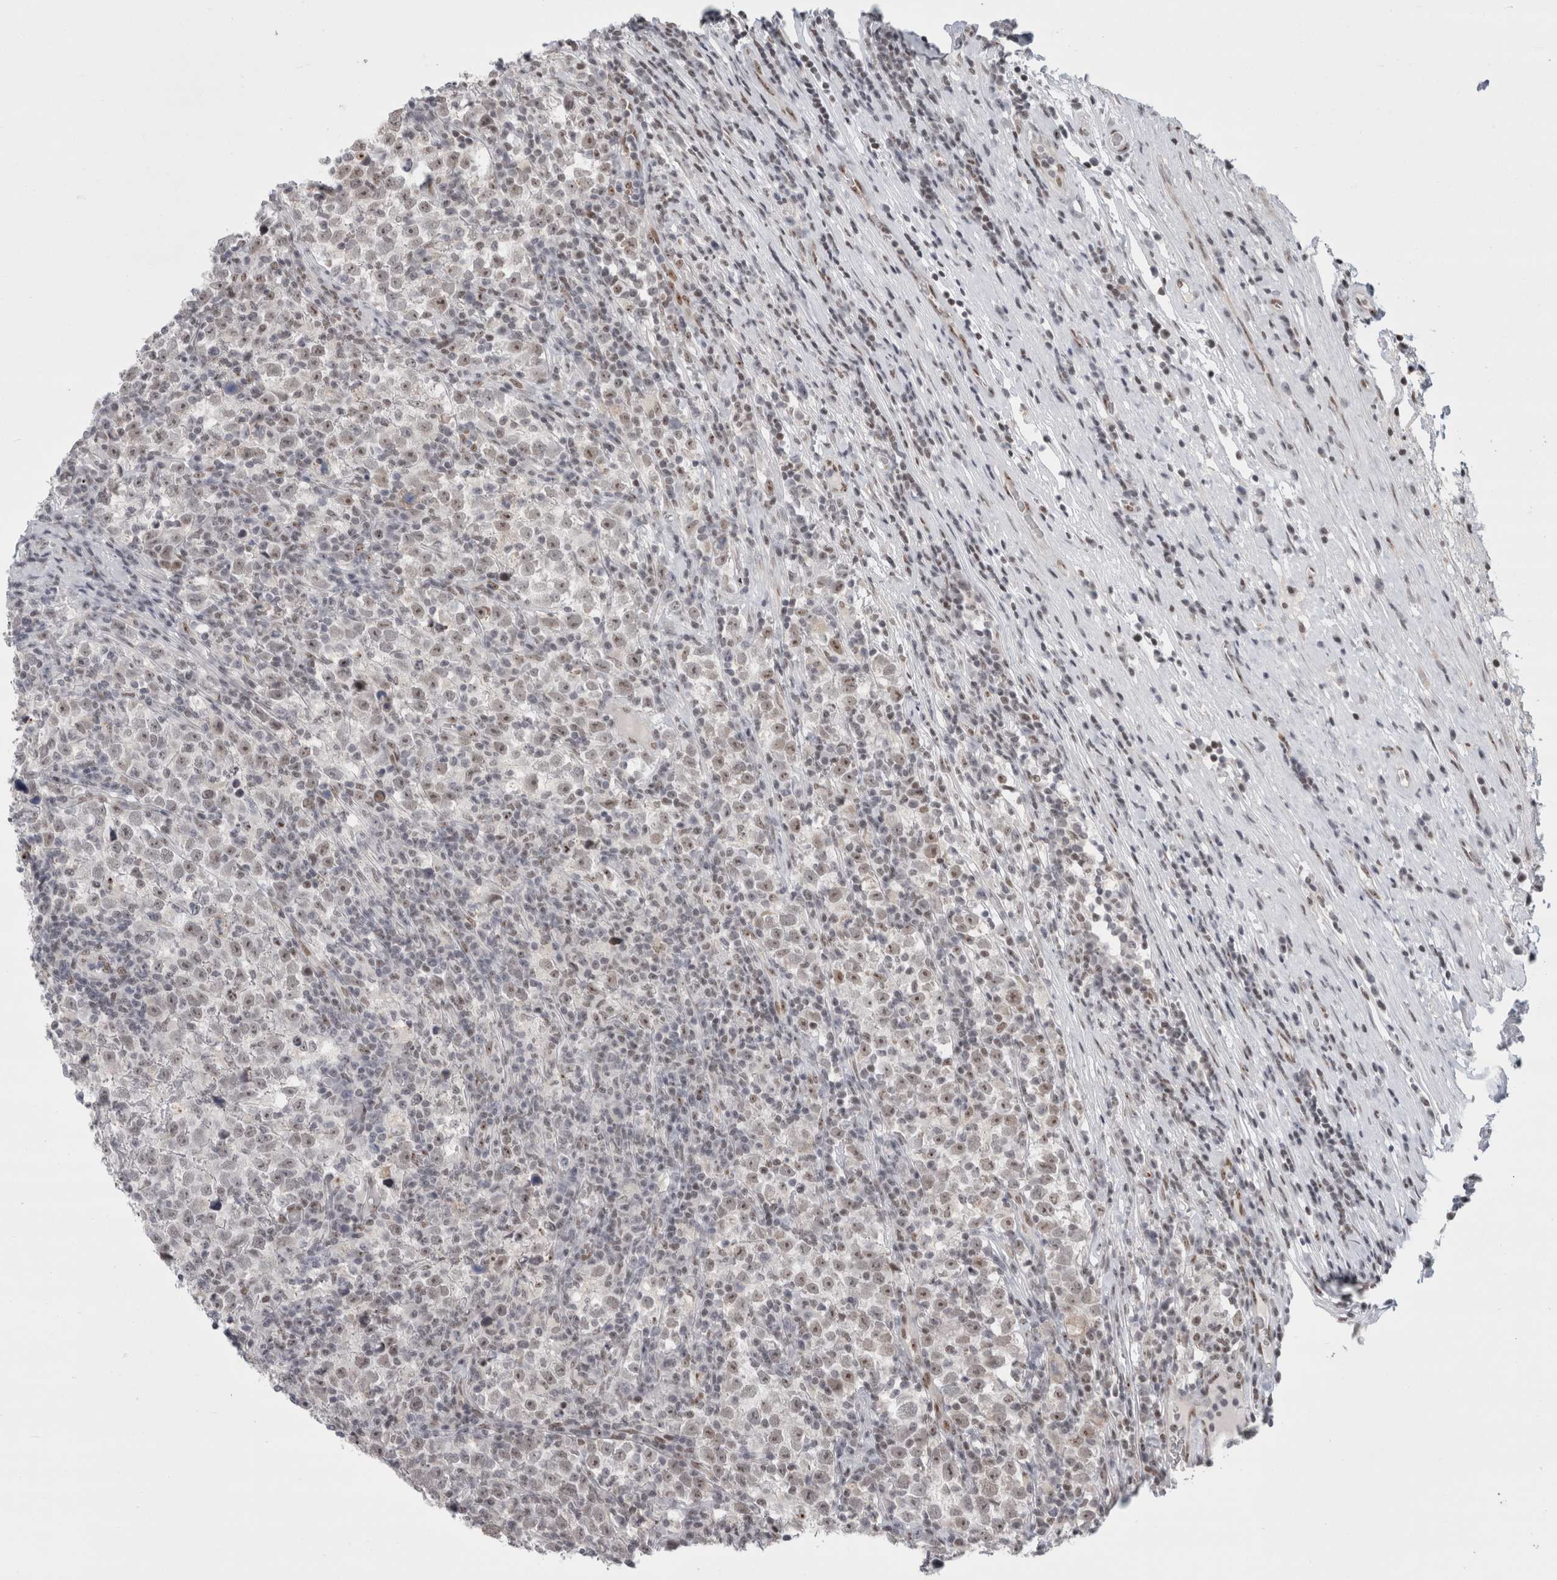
{"staining": {"intensity": "weak", "quantity": "<25%", "location": "nuclear"}, "tissue": "testis cancer", "cell_type": "Tumor cells", "image_type": "cancer", "snomed": [{"axis": "morphology", "description": "Normal tissue, NOS"}, {"axis": "morphology", "description": "Seminoma, NOS"}, {"axis": "topography", "description": "Testis"}], "caption": "This is an immunohistochemistry (IHC) image of testis cancer. There is no expression in tumor cells.", "gene": "SENP6", "patient": {"sex": "male", "age": 43}}